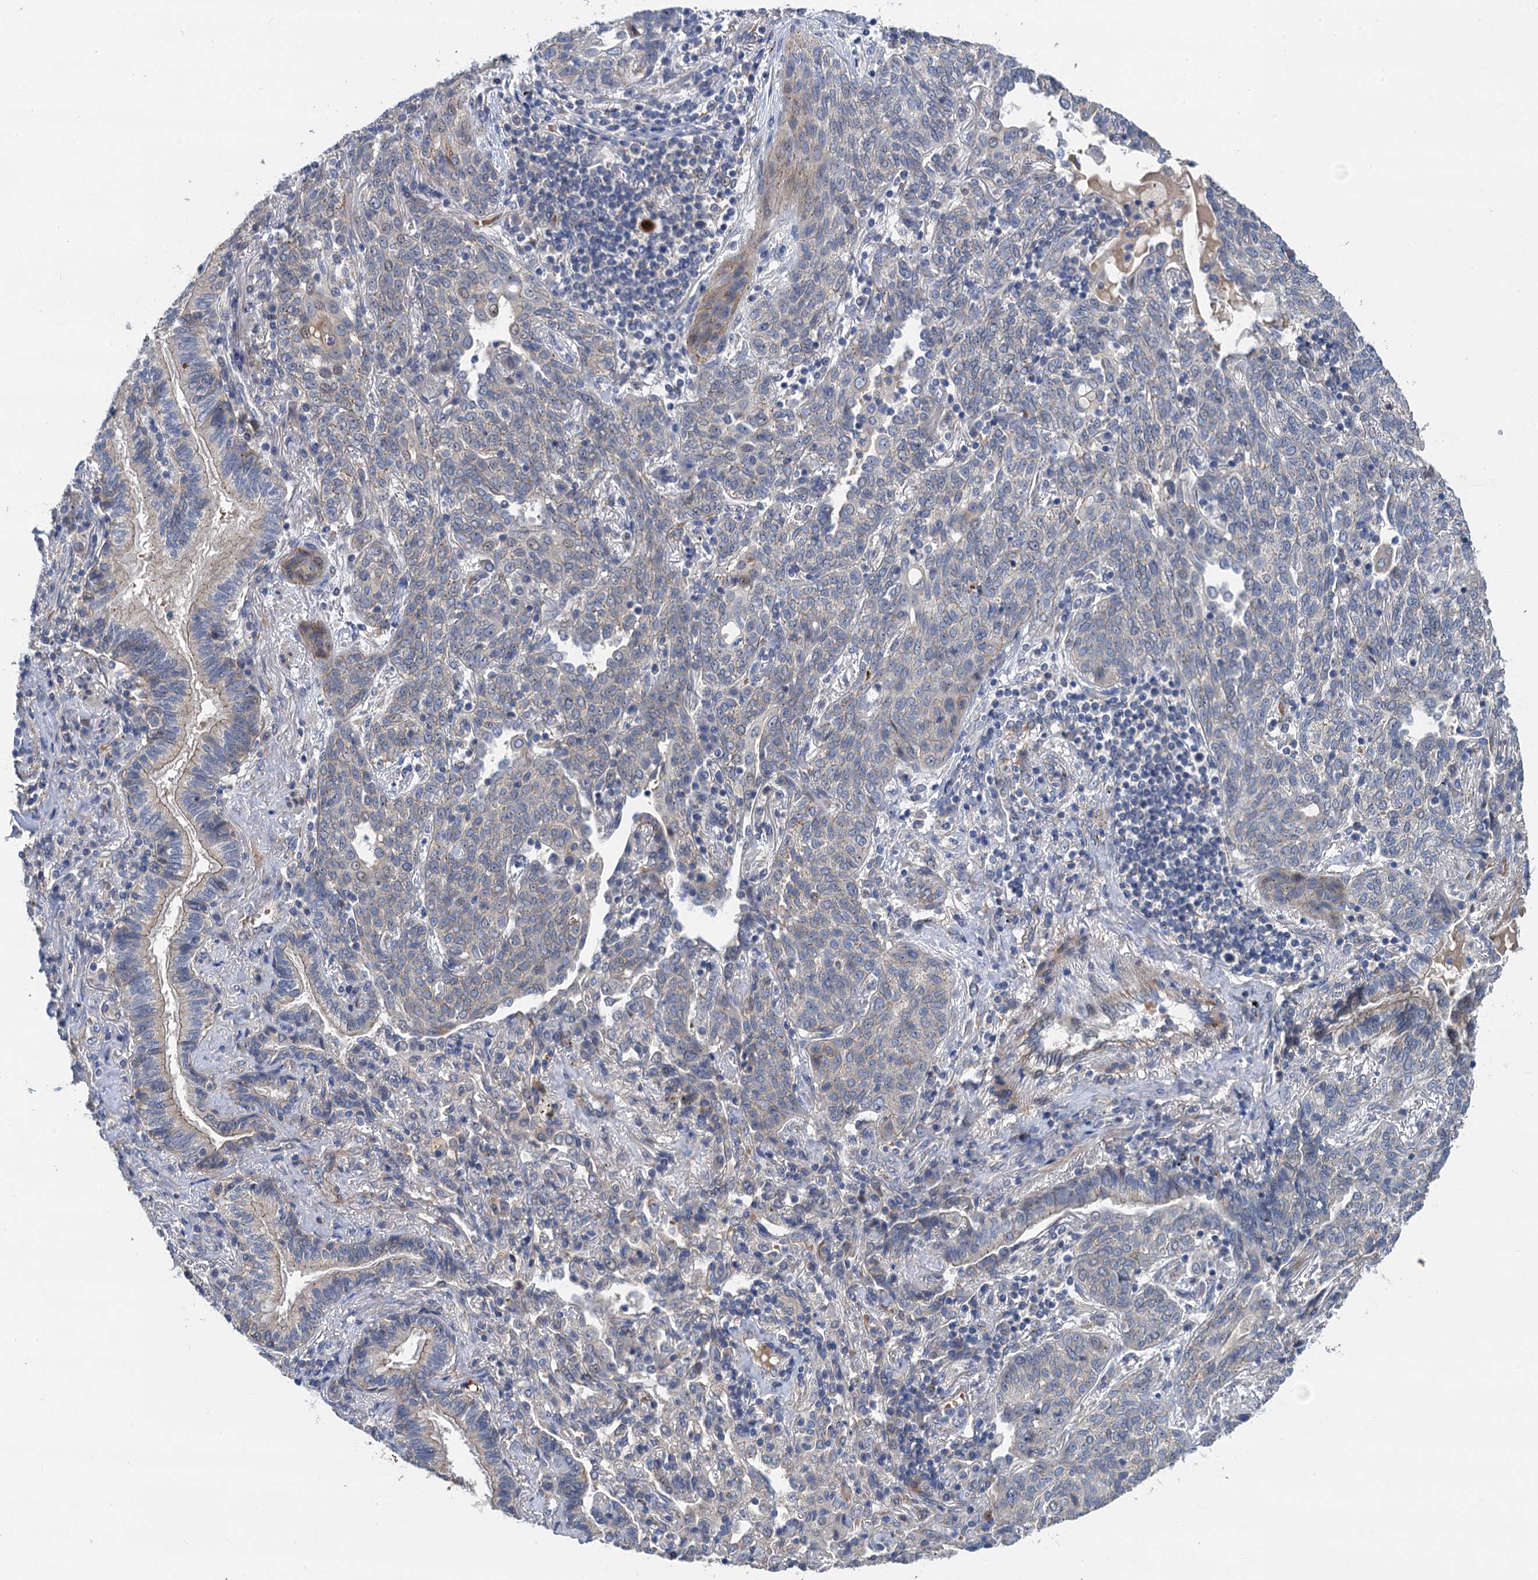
{"staining": {"intensity": "weak", "quantity": "<25%", "location": "cytoplasmic/membranous"}, "tissue": "lung cancer", "cell_type": "Tumor cells", "image_type": "cancer", "snomed": [{"axis": "morphology", "description": "Squamous cell carcinoma, NOS"}, {"axis": "topography", "description": "Lung"}], "caption": "DAB (3,3'-diaminobenzidine) immunohistochemical staining of lung cancer reveals no significant positivity in tumor cells.", "gene": "TRAF7", "patient": {"sex": "female", "age": 70}}